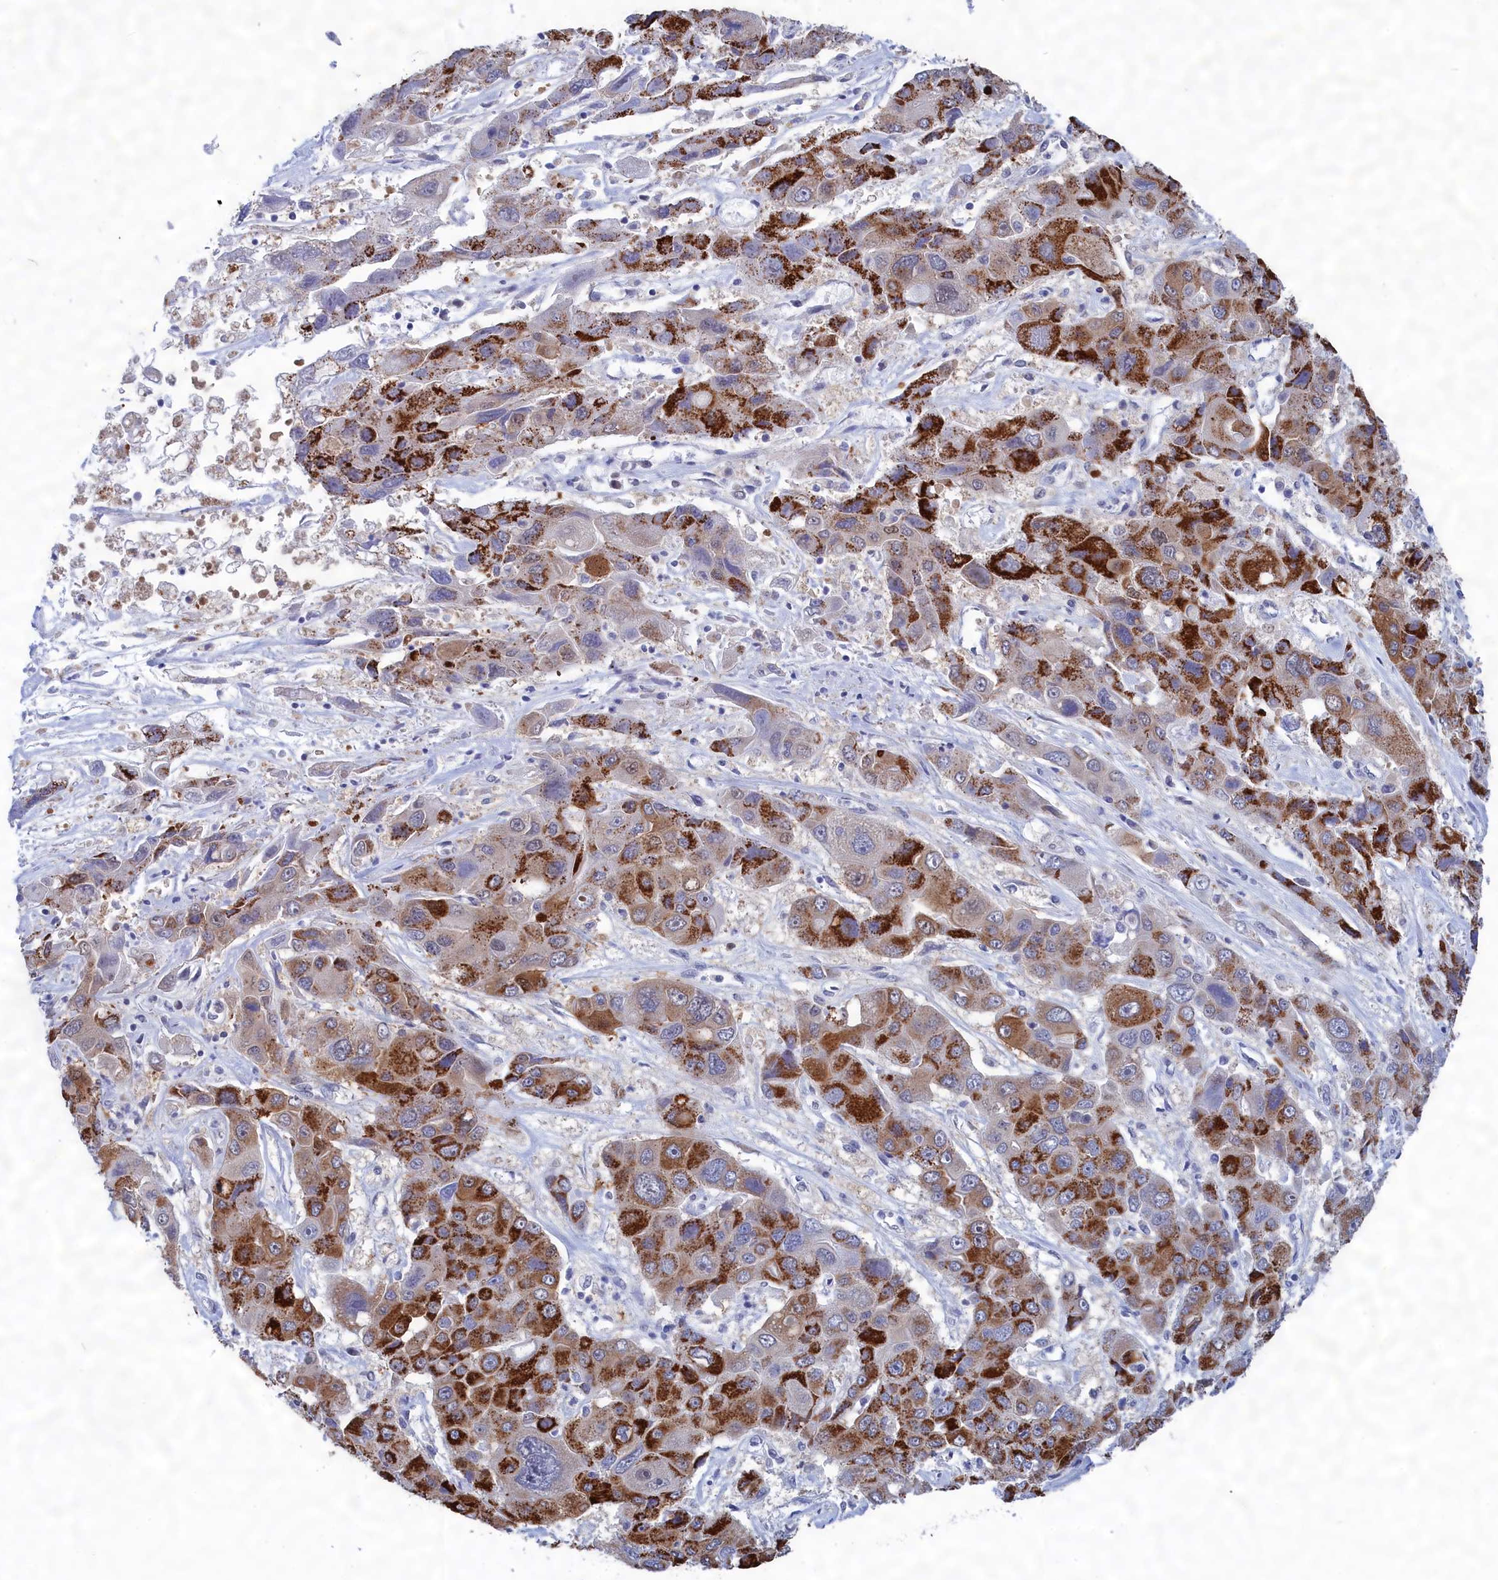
{"staining": {"intensity": "strong", "quantity": ">75%", "location": "cytoplasmic/membranous"}, "tissue": "liver cancer", "cell_type": "Tumor cells", "image_type": "cancer", "snomed": [{"axis": "morphology", "description": "Cholangiocarcinoma"}, {"axis": "topography", "description": "Liver"}], "caption": "Protein staining of liver cholangiocarcinoma tissue shows strong cytoplasmic/membranous staining in approximately >75% of tumor cells.", "gene": "PGP", "patient": {"sex": "male", "age": 67}}